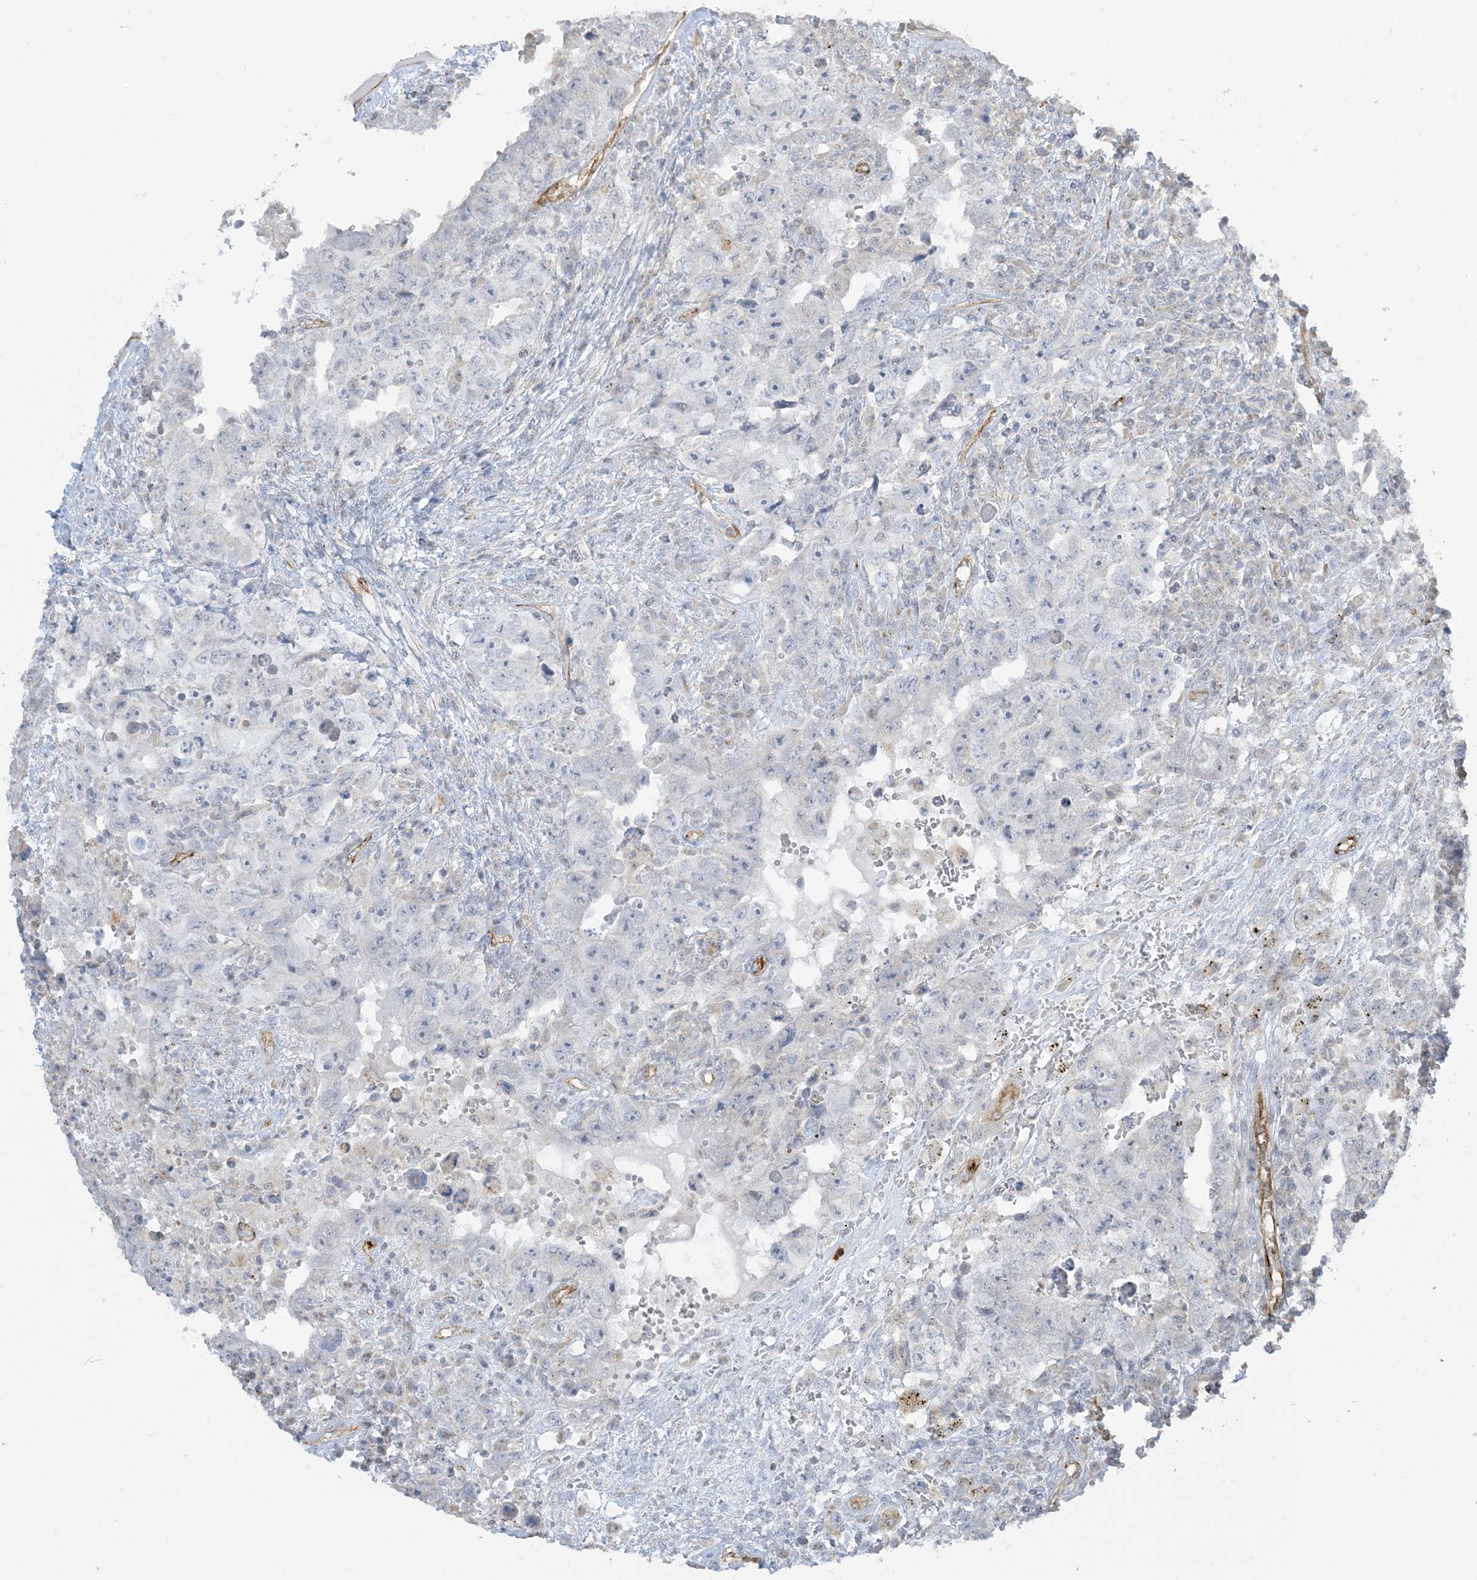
{"staining": {"intensity": "negative", "quantity": "none", "location": "none"}, "tissue": "testis cancer", "cell_type": "Tumor cells", "image_type": "cancer", "snomed": [{"axis": "morphology", "description": "Carcinoma, Embryonal, NOS"}, {"axis": "topography", "description": "Testis"}], "caption": "Tumor cells are negative for brown protein staining in embryonal carcinoma (testis).", "gene": "AGA", "patient": {"sex": "male", "age": 26}}